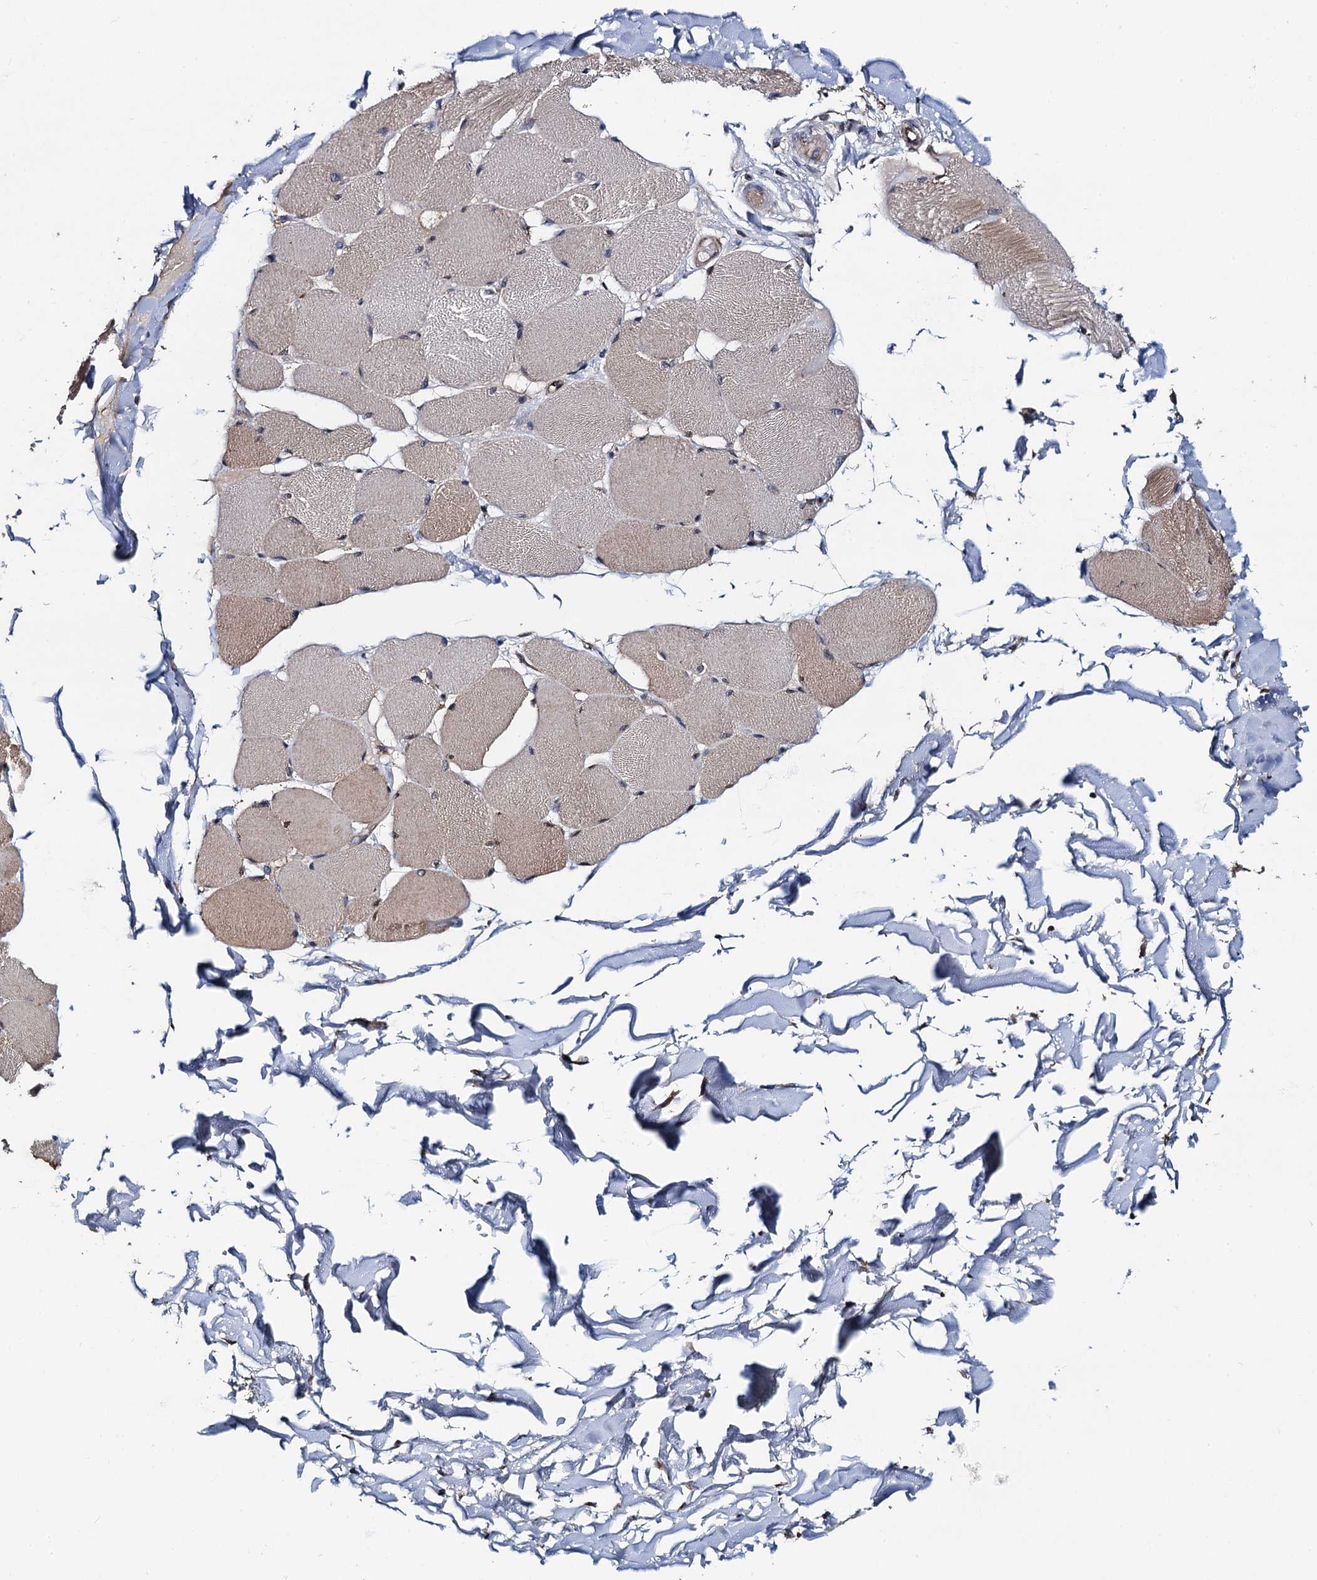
{"staining": {"intensity": "moderate", "quantity": "25%-75%", "location": "cytoplasmic/membranous"}, "tissue": "skeletal muscle", "cell_type": "Myocytes", "image_type": "normal", "snomed": [{"axis": "morphology", "description": "Normal tissue, NOS"}, {"axis": "topography", "description": "Skin"}, {"axis": "topography", "description": "Skeletal muscle"}], "caption": "A brown stain labels moderate cytoplasmic/membranous expression of a protein in myocytes of normal skeletal muscle.", "gene": "PTCD3", "patient": {"sex": "male", "age": 83}}